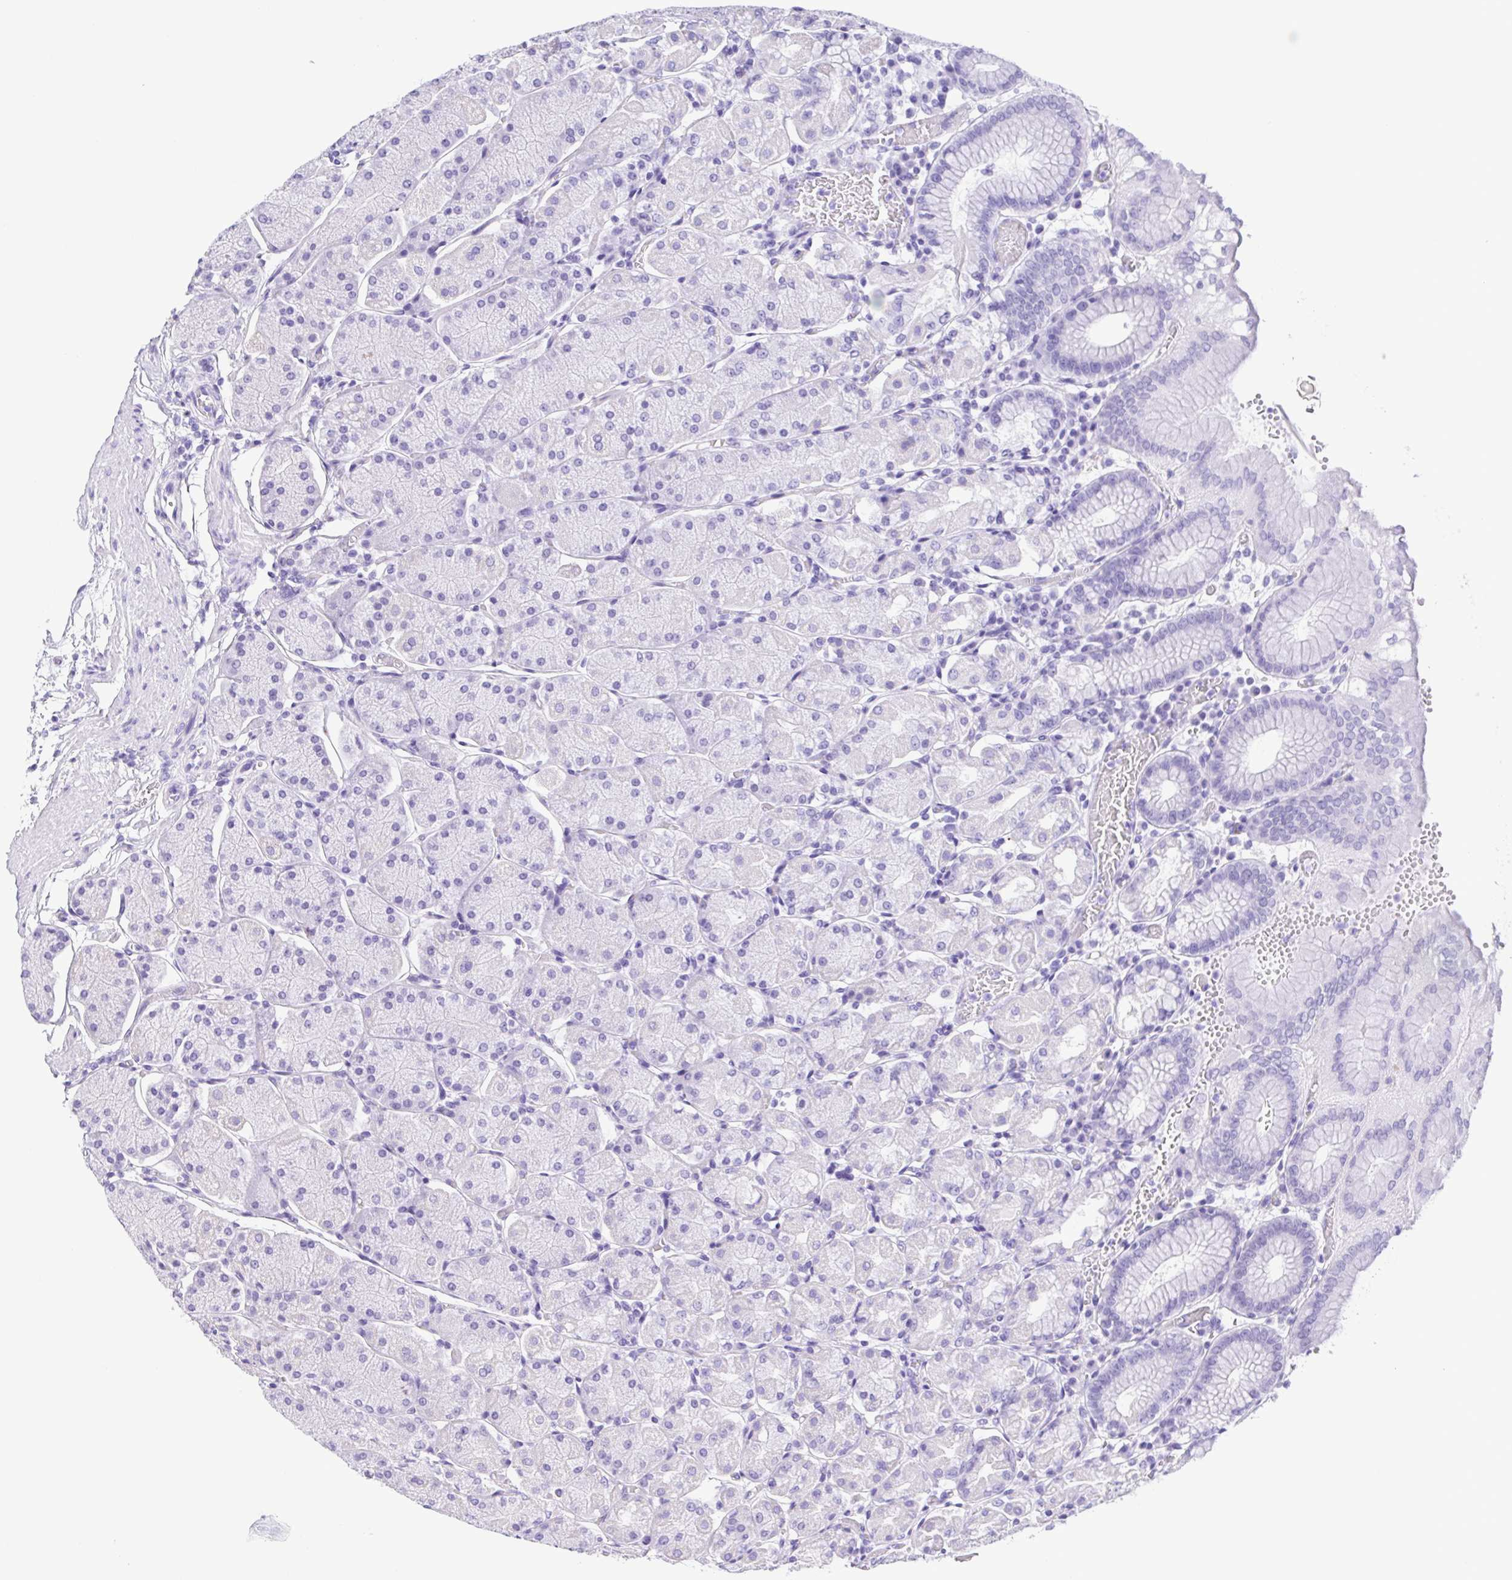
{"staining": {"intensity": "negative", "quantity": "none", "location": "none"}, "tissue": "stomach", "cell_type": "Glandular cells", "image_type": "normal", "snomed": [{"axis": "morphology", "description": "Normal tissue, NOS"}, {"axis": "topography", "description": "Stomach, upper"}, {"axis": "topography", "description": "Stomach"}], "caption": "High power microscopy micrograph of an IHC micrograph of benign stomach, revealing no significant positivity in glandular cells. Brightfield microscopy of immunohistochemistry (IHC) stained with DAB (3,3'-diaminobenzidine) (brown) and hematoxylin (blue), captured at high magnification.", "gene": "OVGP1", "patient": {"sex": "male", "age": 76}}